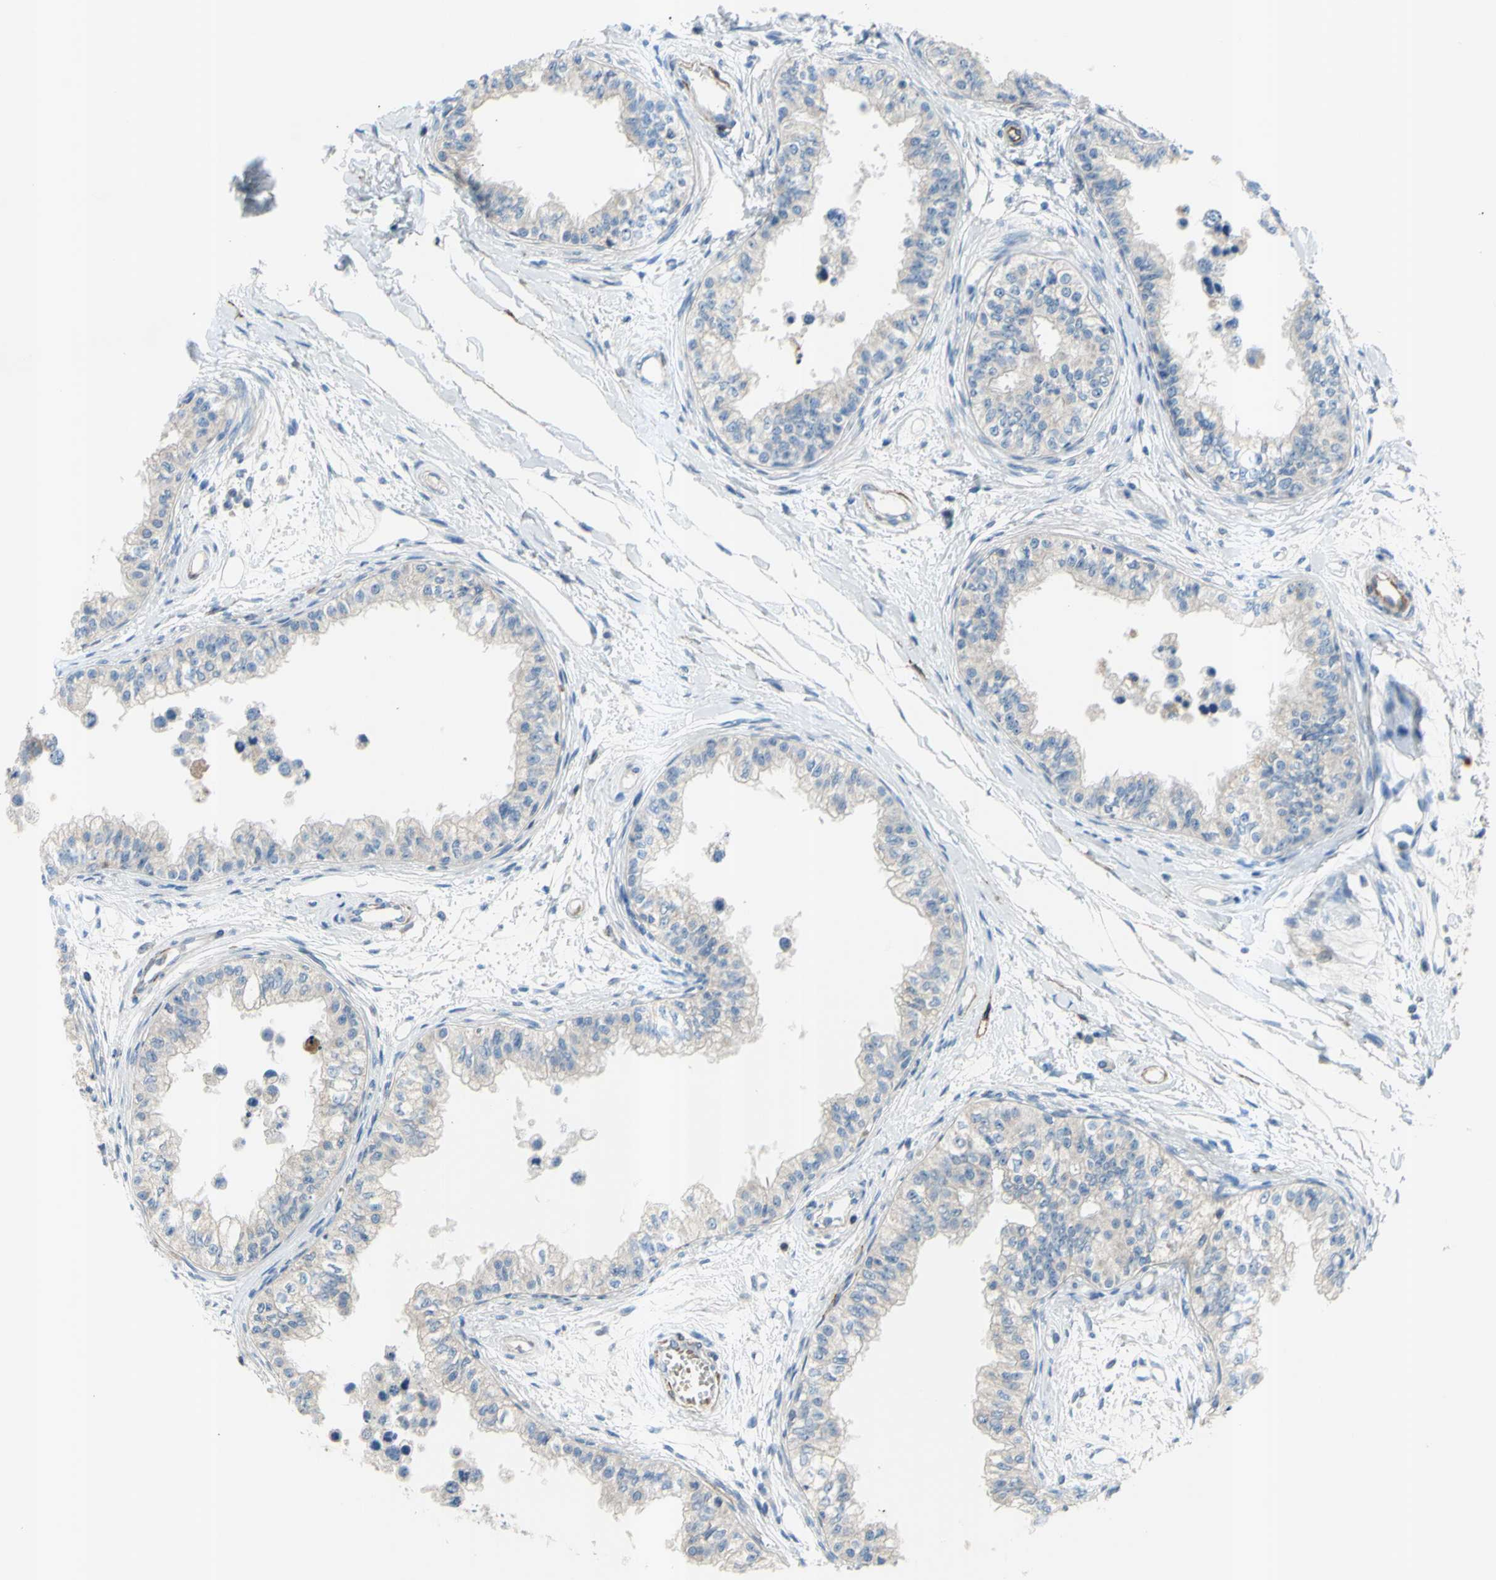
{"staining": {"intensity": "weak", "quantity": "25%-75%", "location": "cytoplasmic/membranous"}, "tissue": "epididymis", "cell_type": "Glandular cells", "image_type": "normal", "snomed": [{"axis": "morphology", "description": "Normal tissue, NOS"}, {"axis": "morphology", "description": "Adenocarcinoma, metastatic, NOS"}, {"axis": "topography", "description": "Testis"}, {"axis": "topography", "description": "Epididymis"}], "caption": "A brown stain labels weak cytoplasmic/membranous expression of a protein in glandular cells of normal human epididymis. (Brightfield microscopy of DAB IHC at high magnification).", "gene": "PRRG2", "patient": {"sex": "male", "age": 26}}